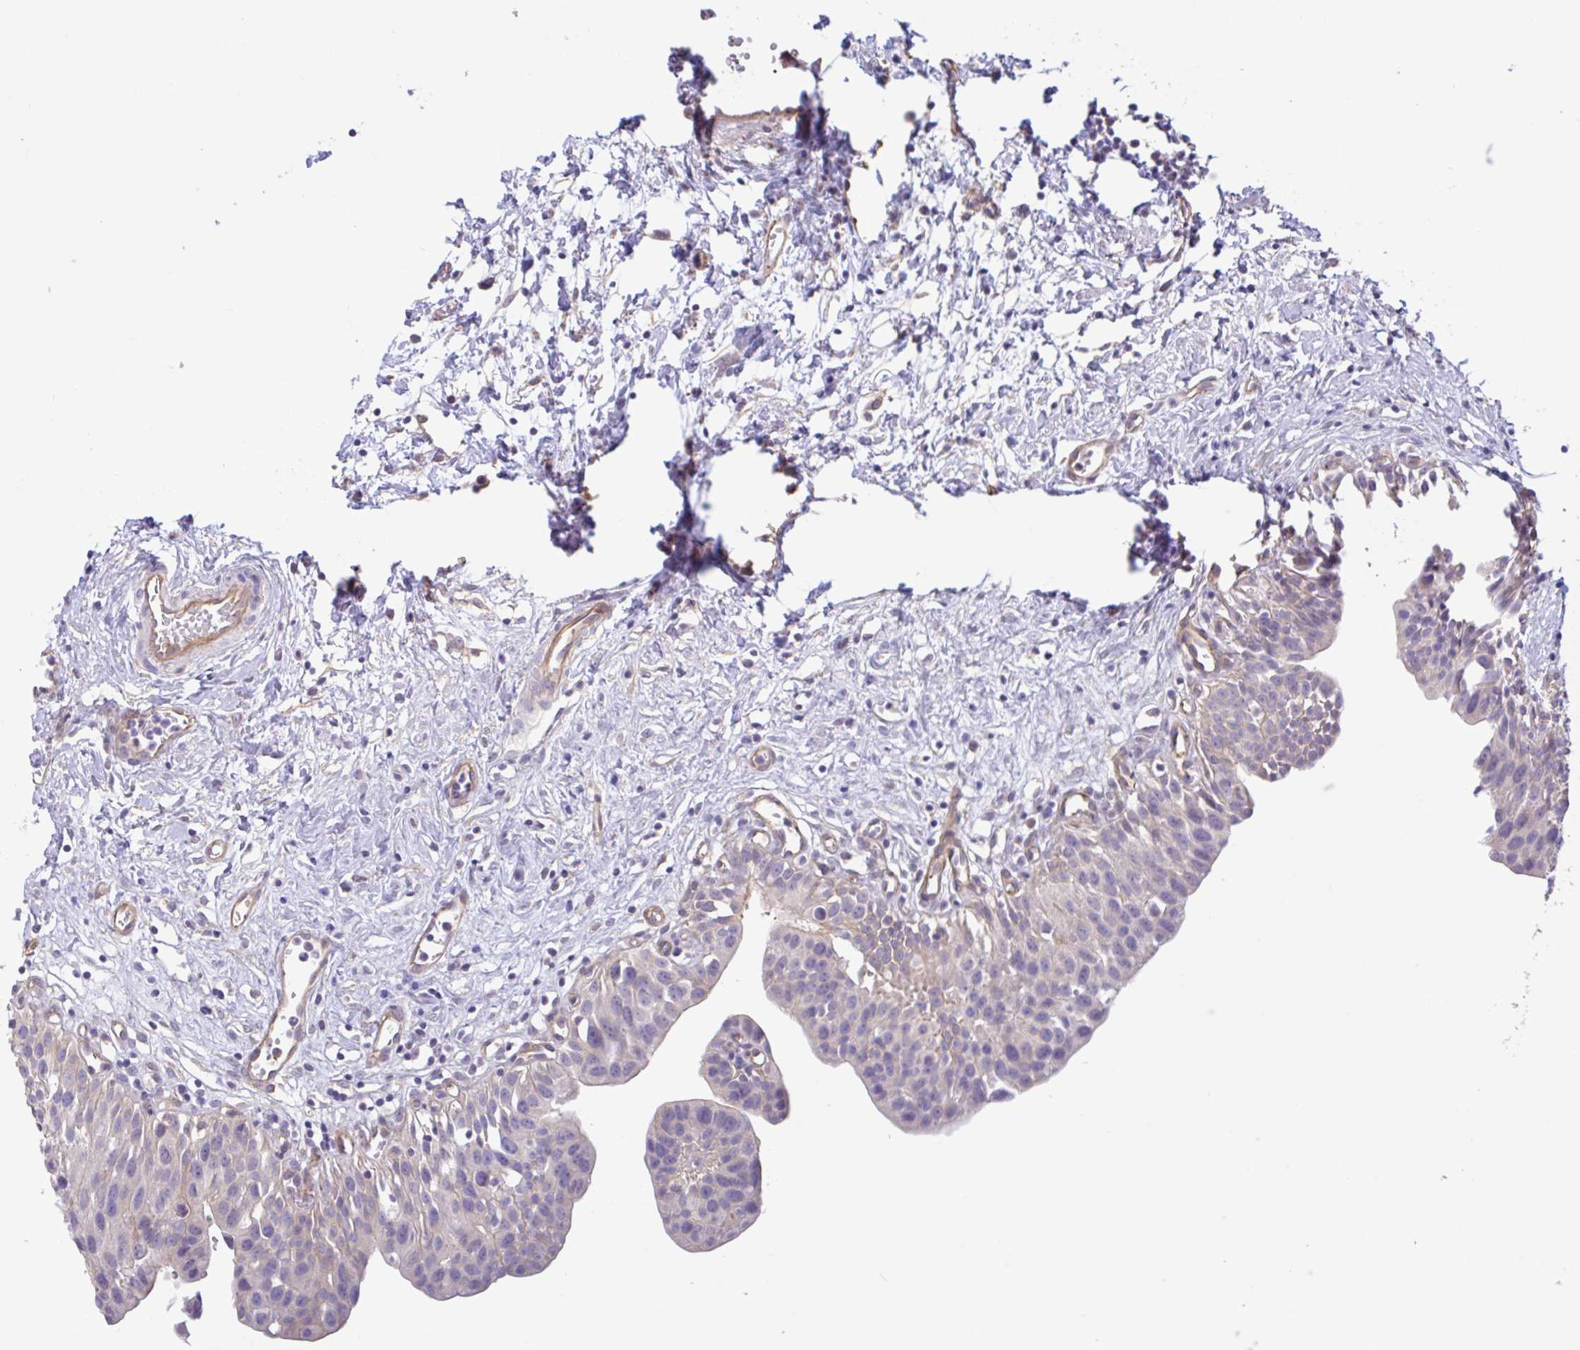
{"staining": {"intensity": "negative", "quantity": "none", "location": "none"}, "tissue": "urinary bladder", "cell_type": "Urothelial cells", "image_type": "normal", "snomed": [{"axis": "morphology", "description": "Normal tissue, NOS"}, {"axis": "topography", "description": "Urinary bladder"}], "caption": "Human urinary bladder stained for a protein using immunohistochemistry exhibits no expression in urothelial cells.", "gene": "PLCD4", "patient": {"sex": "male", "age": 51}}